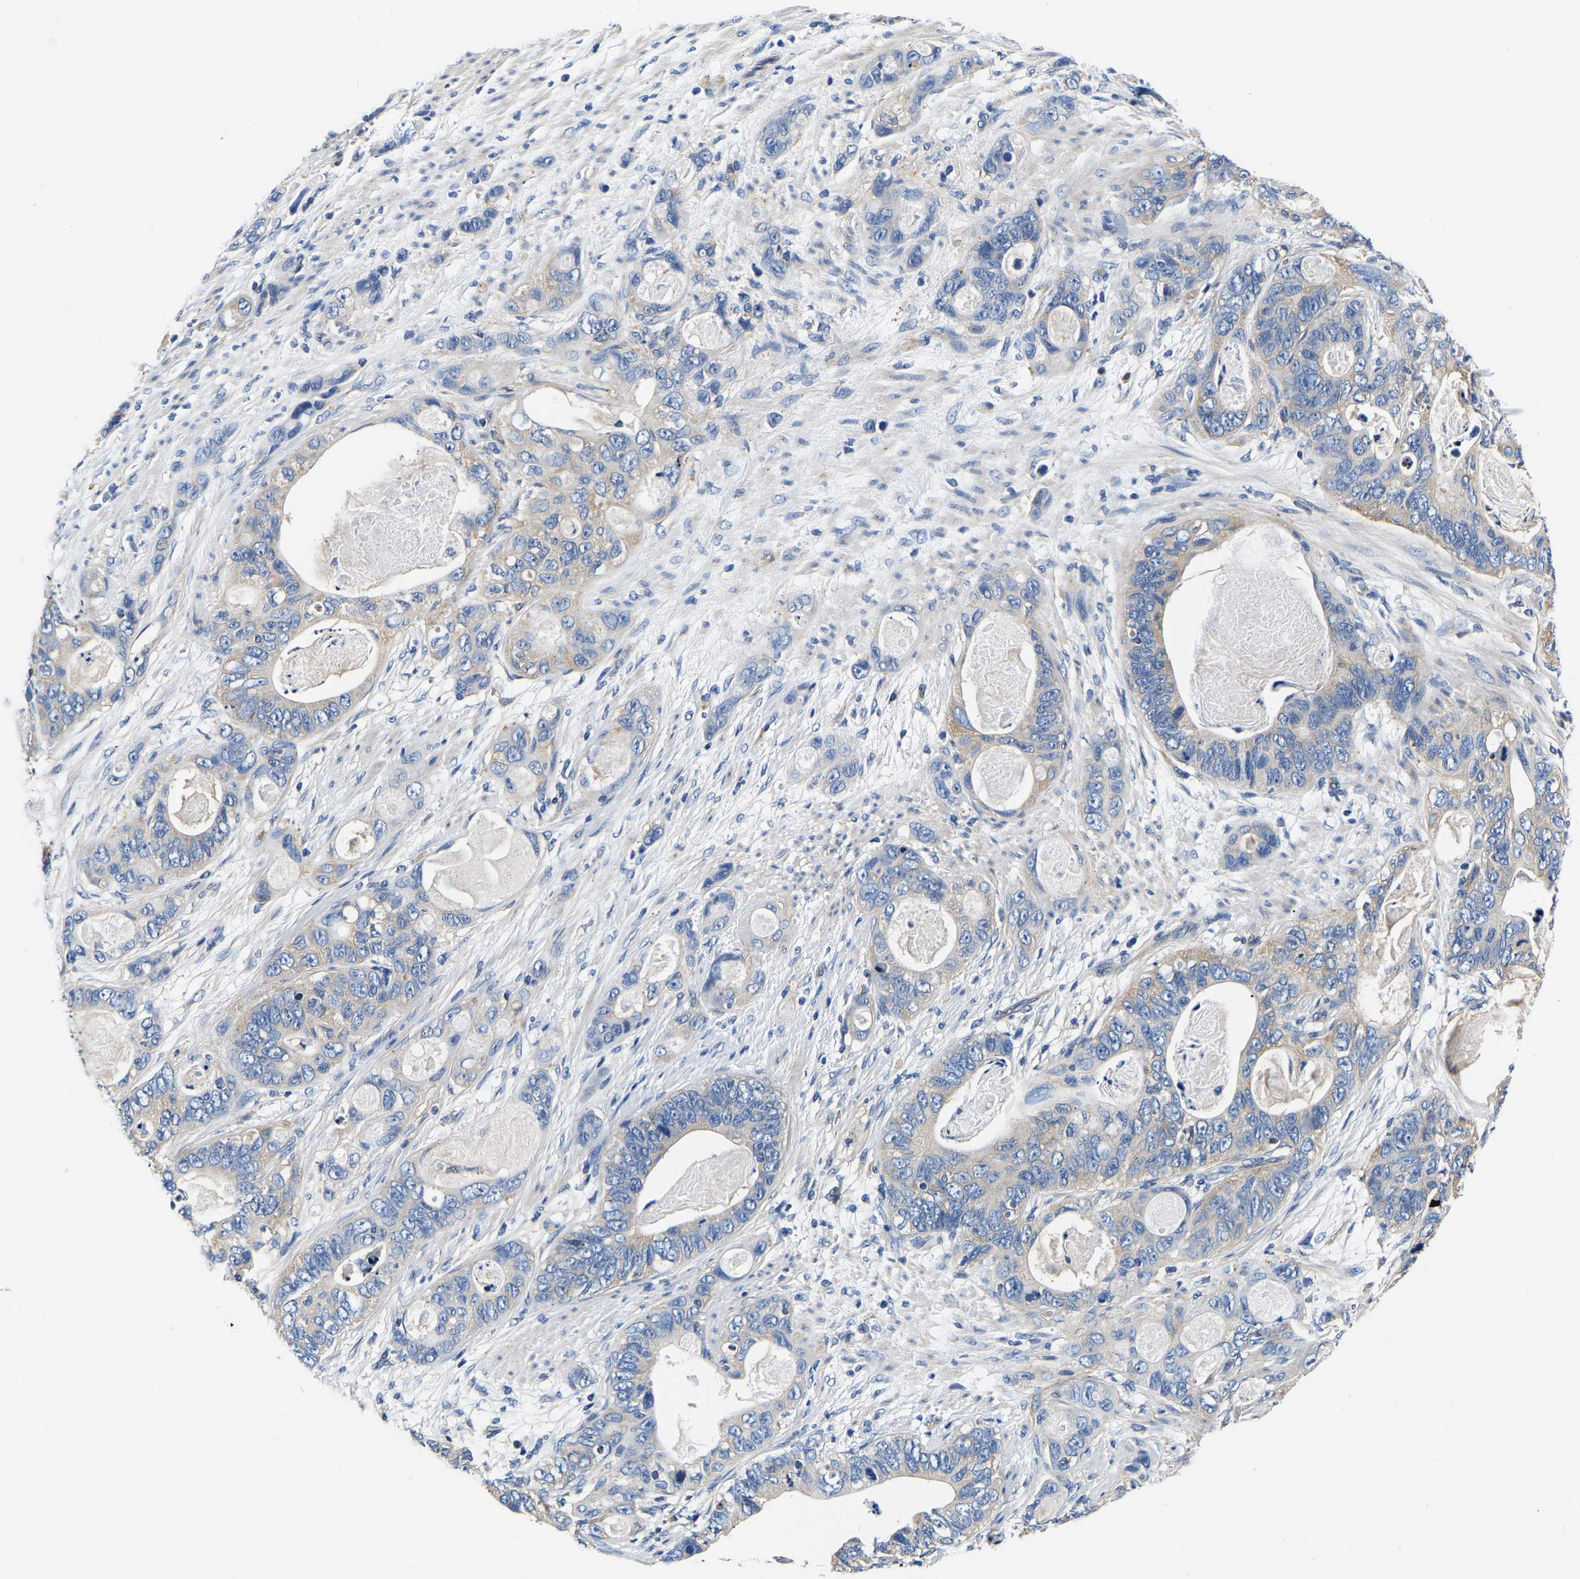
{"staining": {"intensity": "weak", "quantity": "<25%", "location": "cytoplasmic/membranous"}, "tissue": "stomach cancer", "cell_type": "Tumor cells", "image_type": "cancer", "snomed": [{"axis": "morphology", "description": "Normal tissue, NOS"}, {"axis": "morphology", "description": "Adenocarcinoma, NOS"}, {"axis": "topography", "description": "Stomach"}], "caption": "Micrograph shows no significant protein expression in tumor cells of stomach cancer (adenocarcinoma). (DAB (3,3'-diaminobenzidine) immunohistochemistry (IHC) with hematoxylin counter stain).", "gene": "SH3GLB1", "patient": {"sex": "female", "age": 89}}